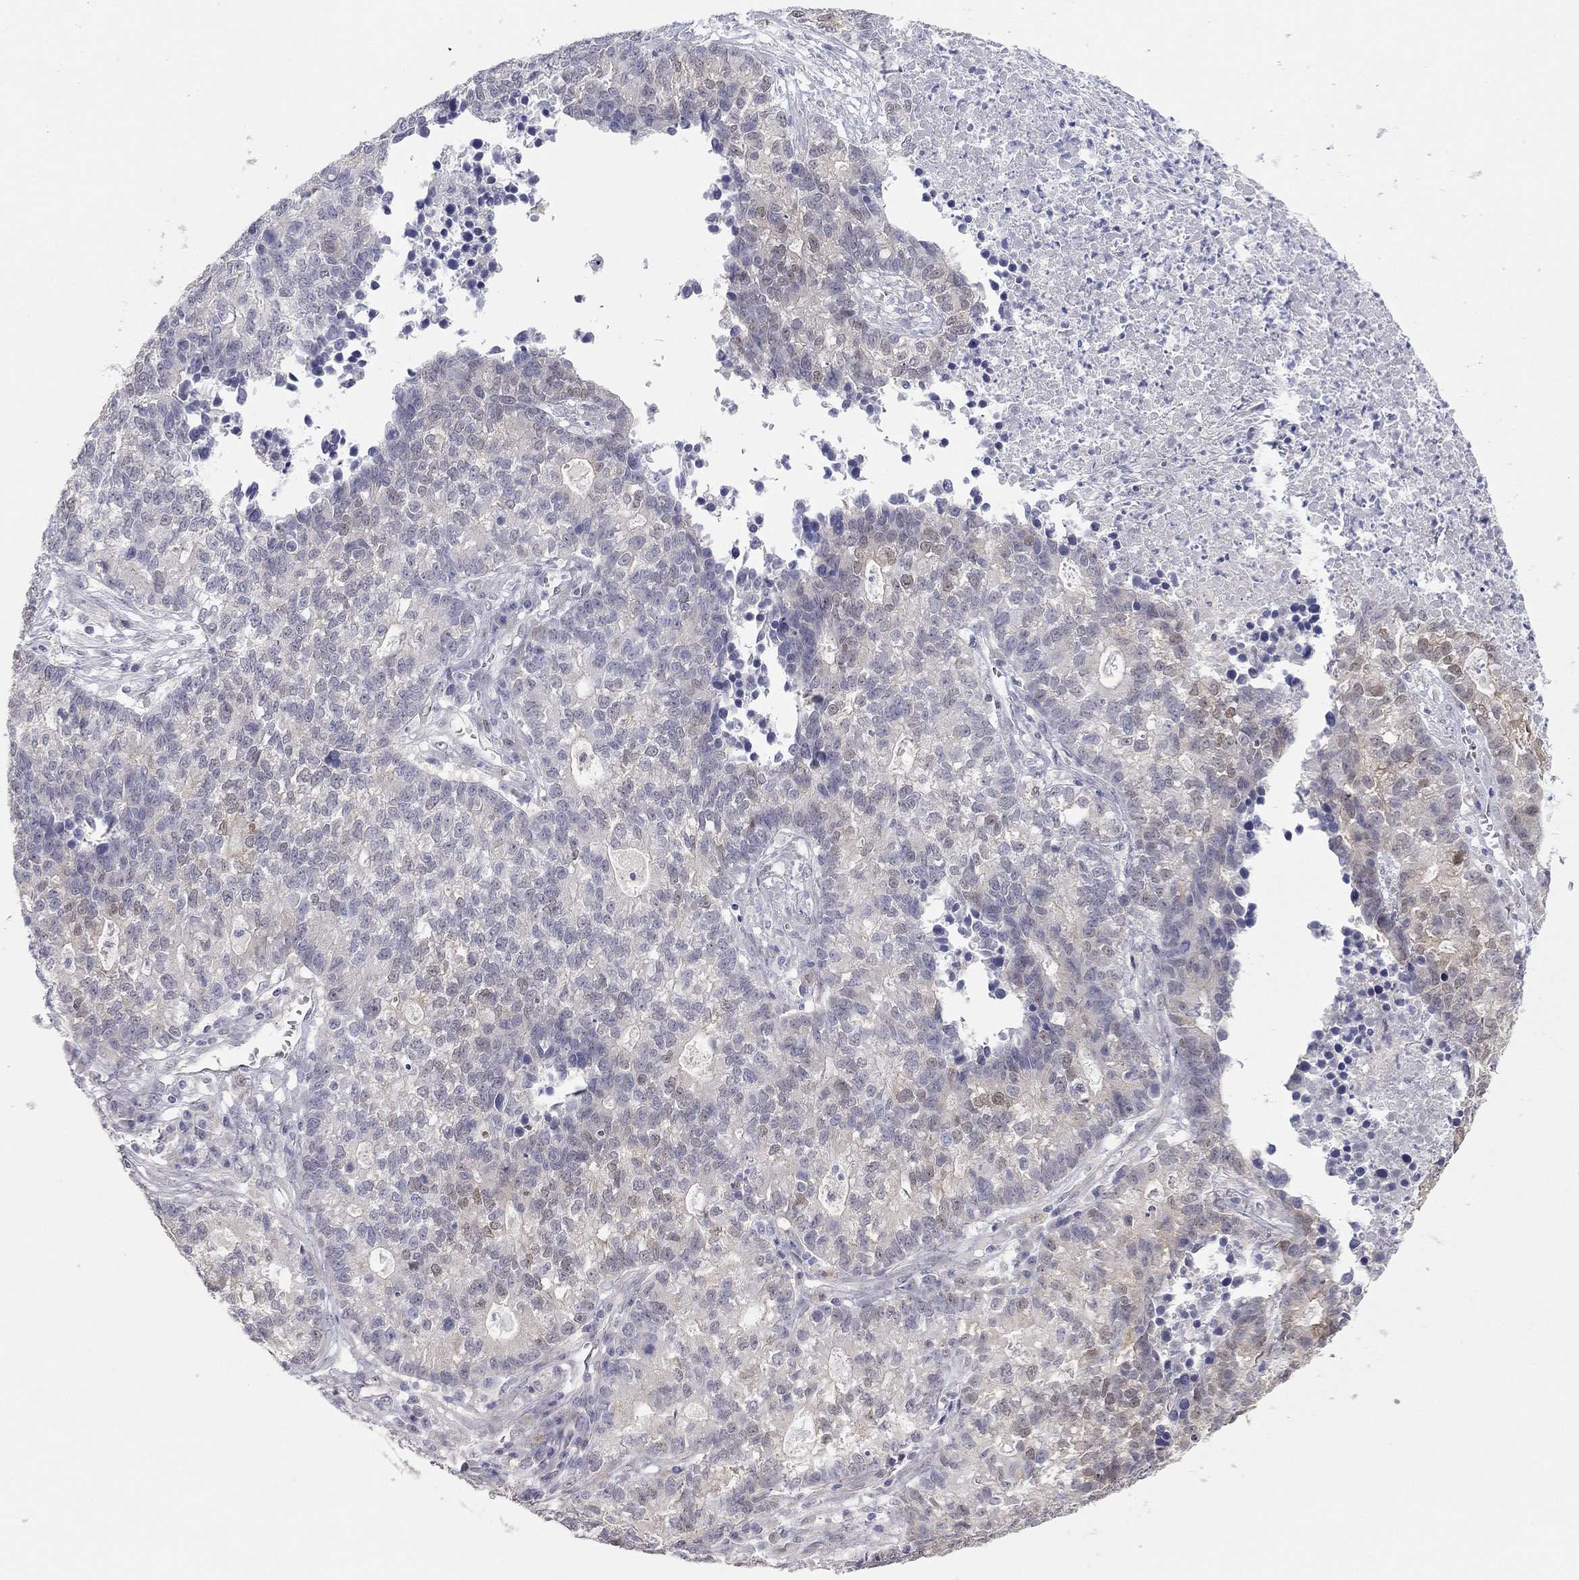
{"staining": {"intensity": "weak", "quantity": "<25%", "location": "nuclear"}, "tissue": "lung cancer", "cell_type": "Tumor cells", "image_type": "cancer", "snomed": [{"axis": "morphology", "description": "Adenocarcinoma, NOS"}, {"axis": "topography", "description": "Lung"}], "caption": "Tumor cells show no significant protein expression in adenocarcinoma (lung).", "gene": "PAPSS2", "patient": {"sex": "male", "age": 57}}